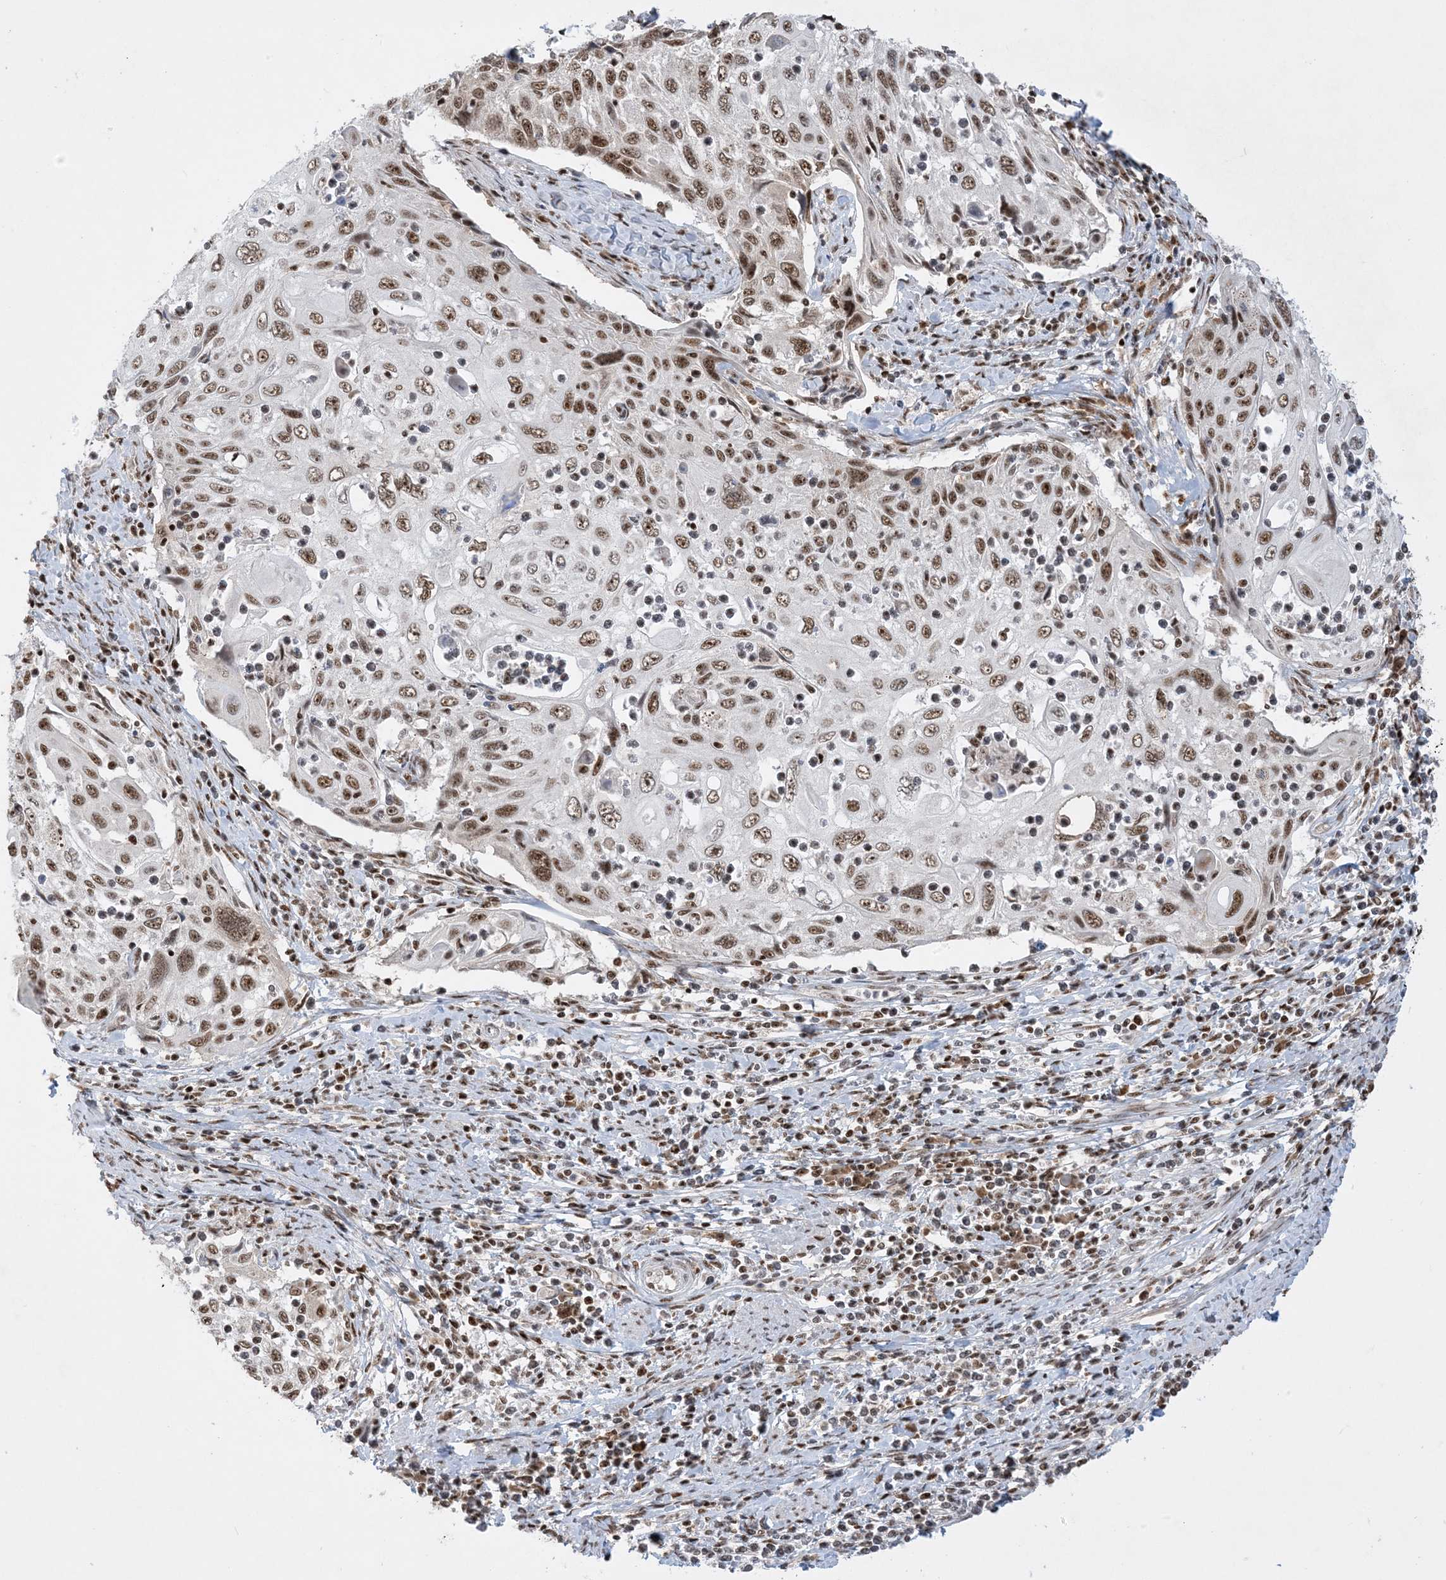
{"staining": {"intensity": "moderate", "quantity": ">75%", "location": "nuclear"}, "tissue": "cervical cancer", "cell_type": "Tumor cells", "image_type": "cancer", "snomed": [{"axis": "morphology", "description": "Squamous cell carcinoma, NOS"}, {"axis": "topography", "description": "Cervix"}], "caption": "Immunohistochemical staining of human cervical cancer (squamous cell carcinoma) exhibits moderate nuclear protein positivity in about >75% of tumor cells.", "gene": "PPIL2", "patient": {"sex": "female", "age": 70}}